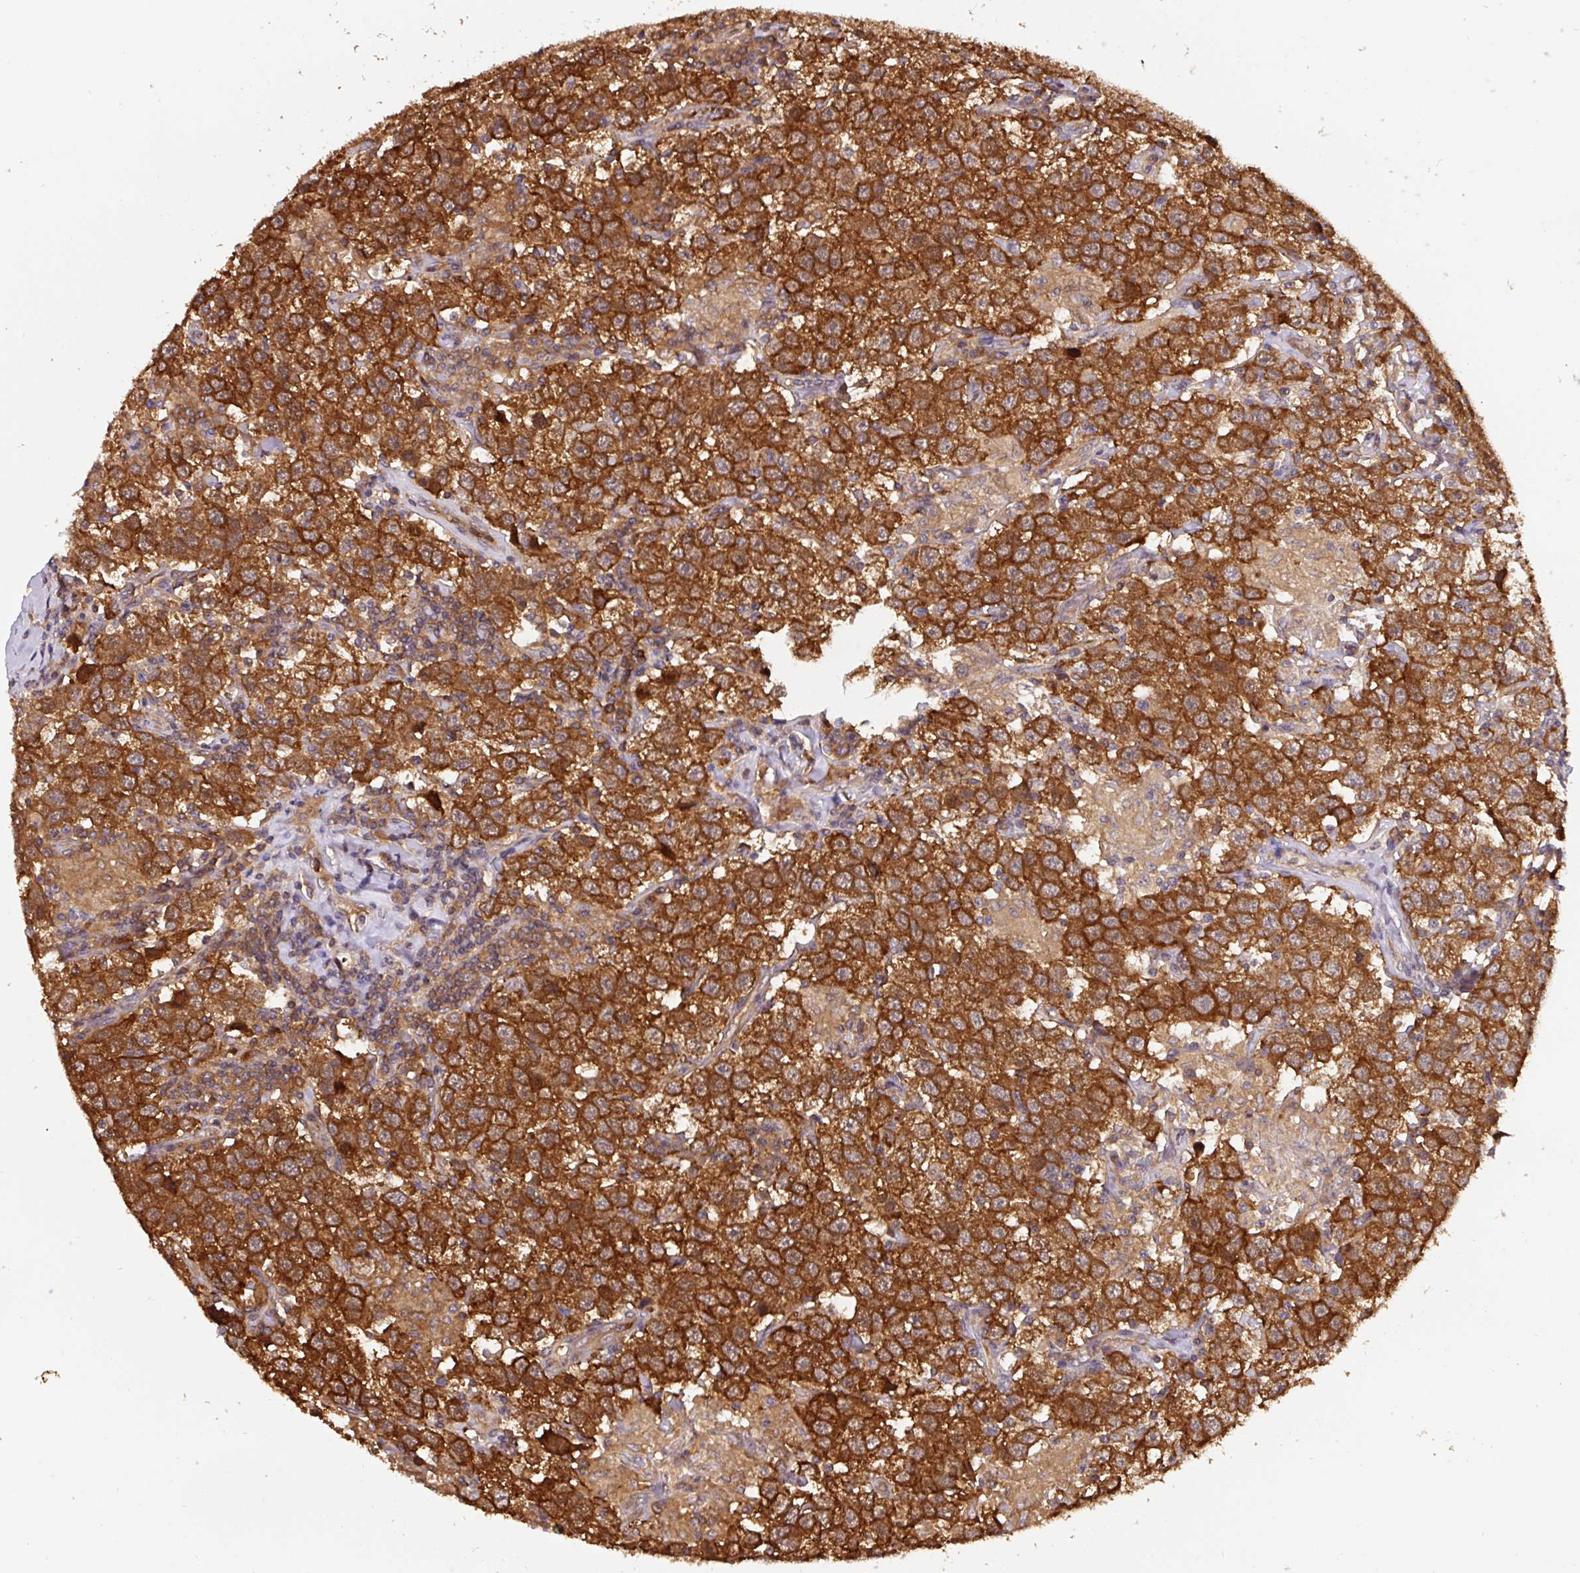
{"staining": {"intensity": "strong", "quantity": ">75%", "location": "cytoplasmic/membranous"}, "tissue": "testis cancer", "cell_type": "Tumor cells", "image_type": "cancer", "snomed": [{"axis": "morphology", "description": "Seminoma, NOS"}, {"axis": "topography", "description": "Testis"}], "caption": "Testis cancer (seminoma) tissue reveals strong cytoplasmic/membranous expression in approximately >75% of tumor cells, visualized by immunohistochemistry.", "gene": "ST13", "patient": {"sex": "male", "age": 41}}